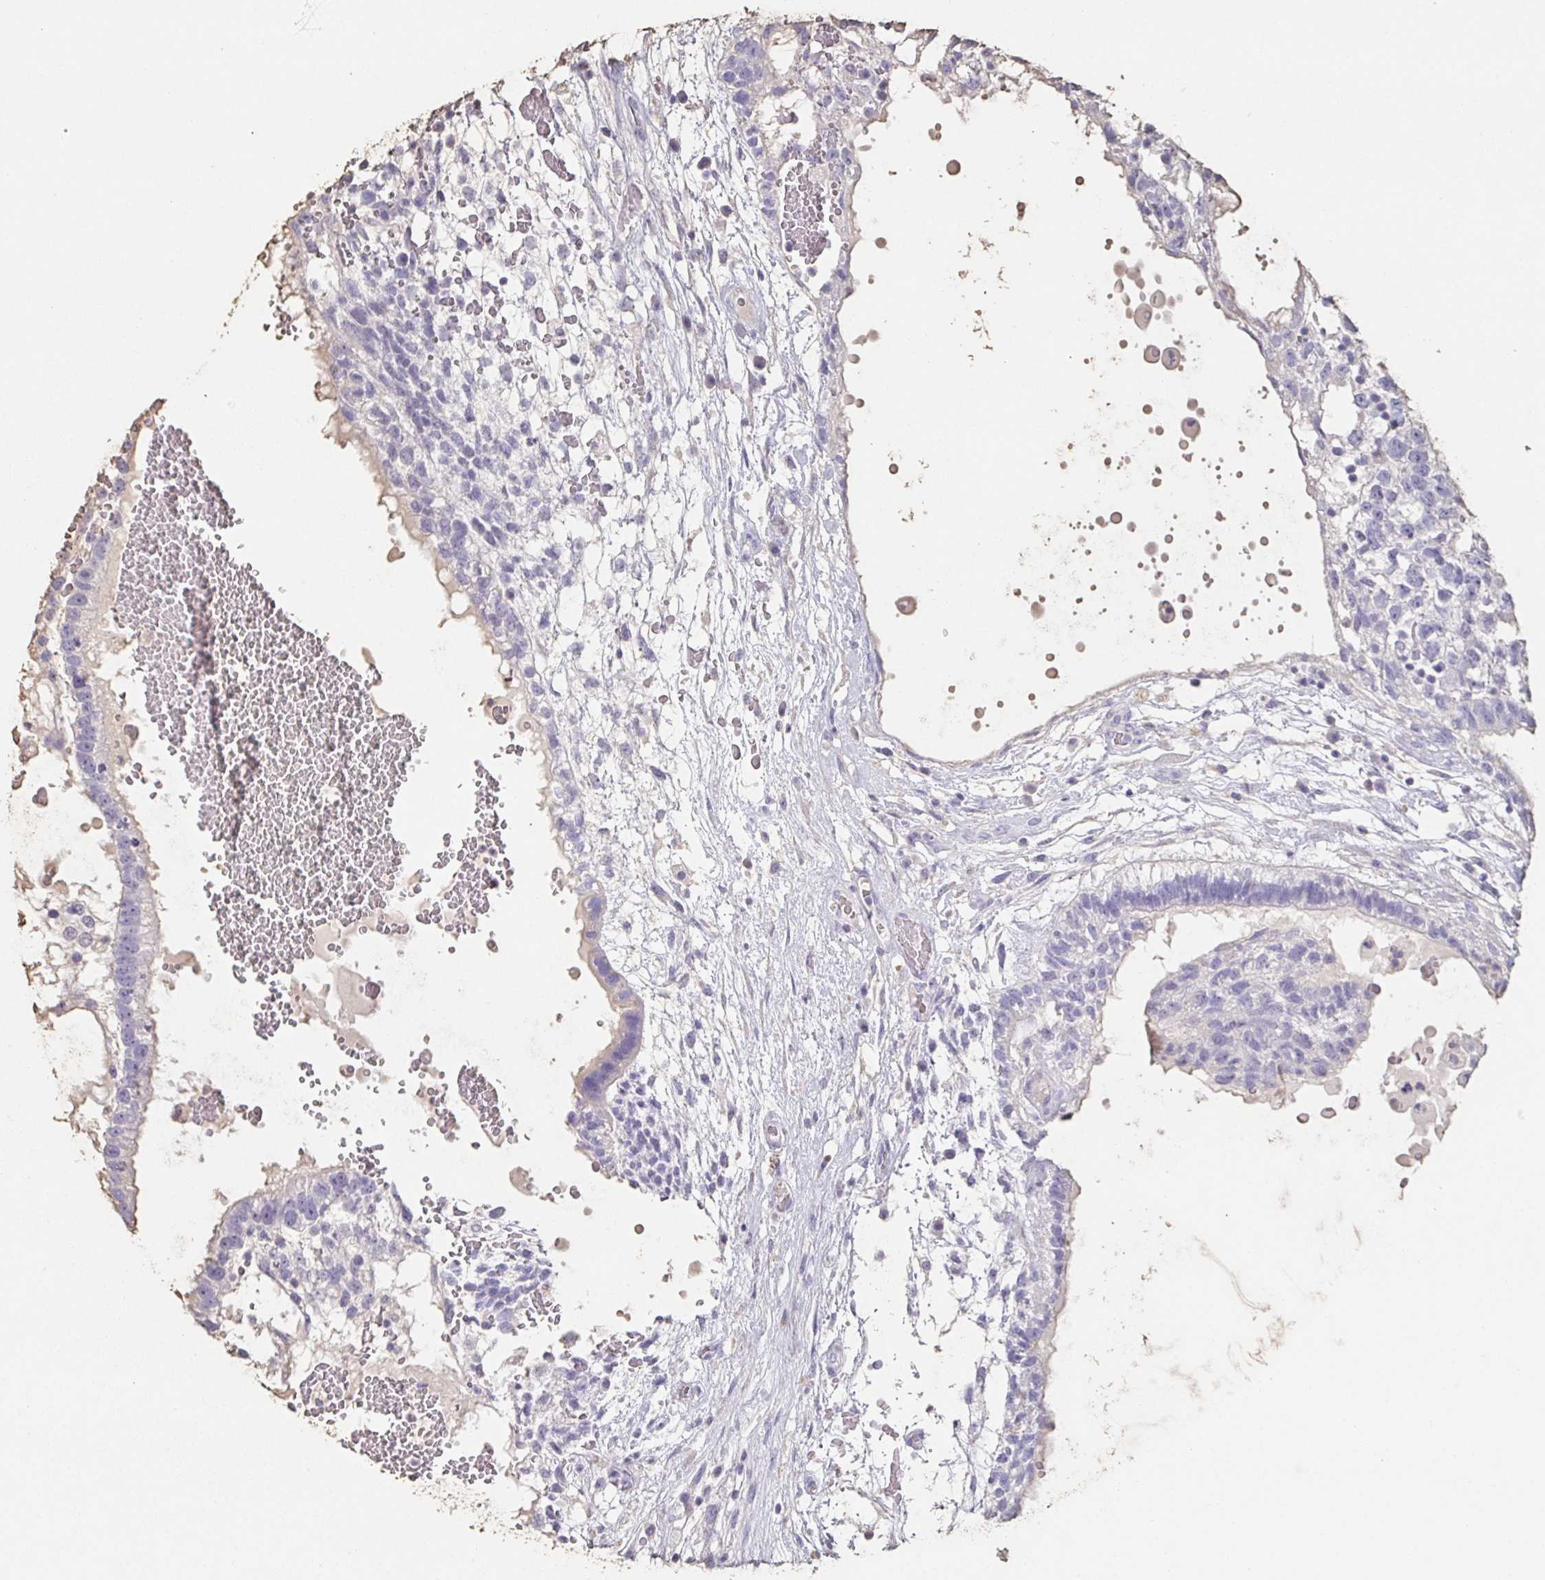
{"staining": {"intensity": "negative", "quantity": "none", "location": "none"}, "tissue": "testis cancer", "cell_type": "Tumor cells", "image_type": "cancer", "snomed": [{"axis": "morphology", "description": "Normal tissue, NOS"}, {"axis": "morphology", "description": "Carcinoma, Embryonal, NOS"}, {"axis": "topography", "description": "Testis"}], "caption": "There is no significant staining in tumor cells of testis embryonal carcinoma.", "gene": "BPIFA2", "patient": {"sex": "male", "age": 32}}